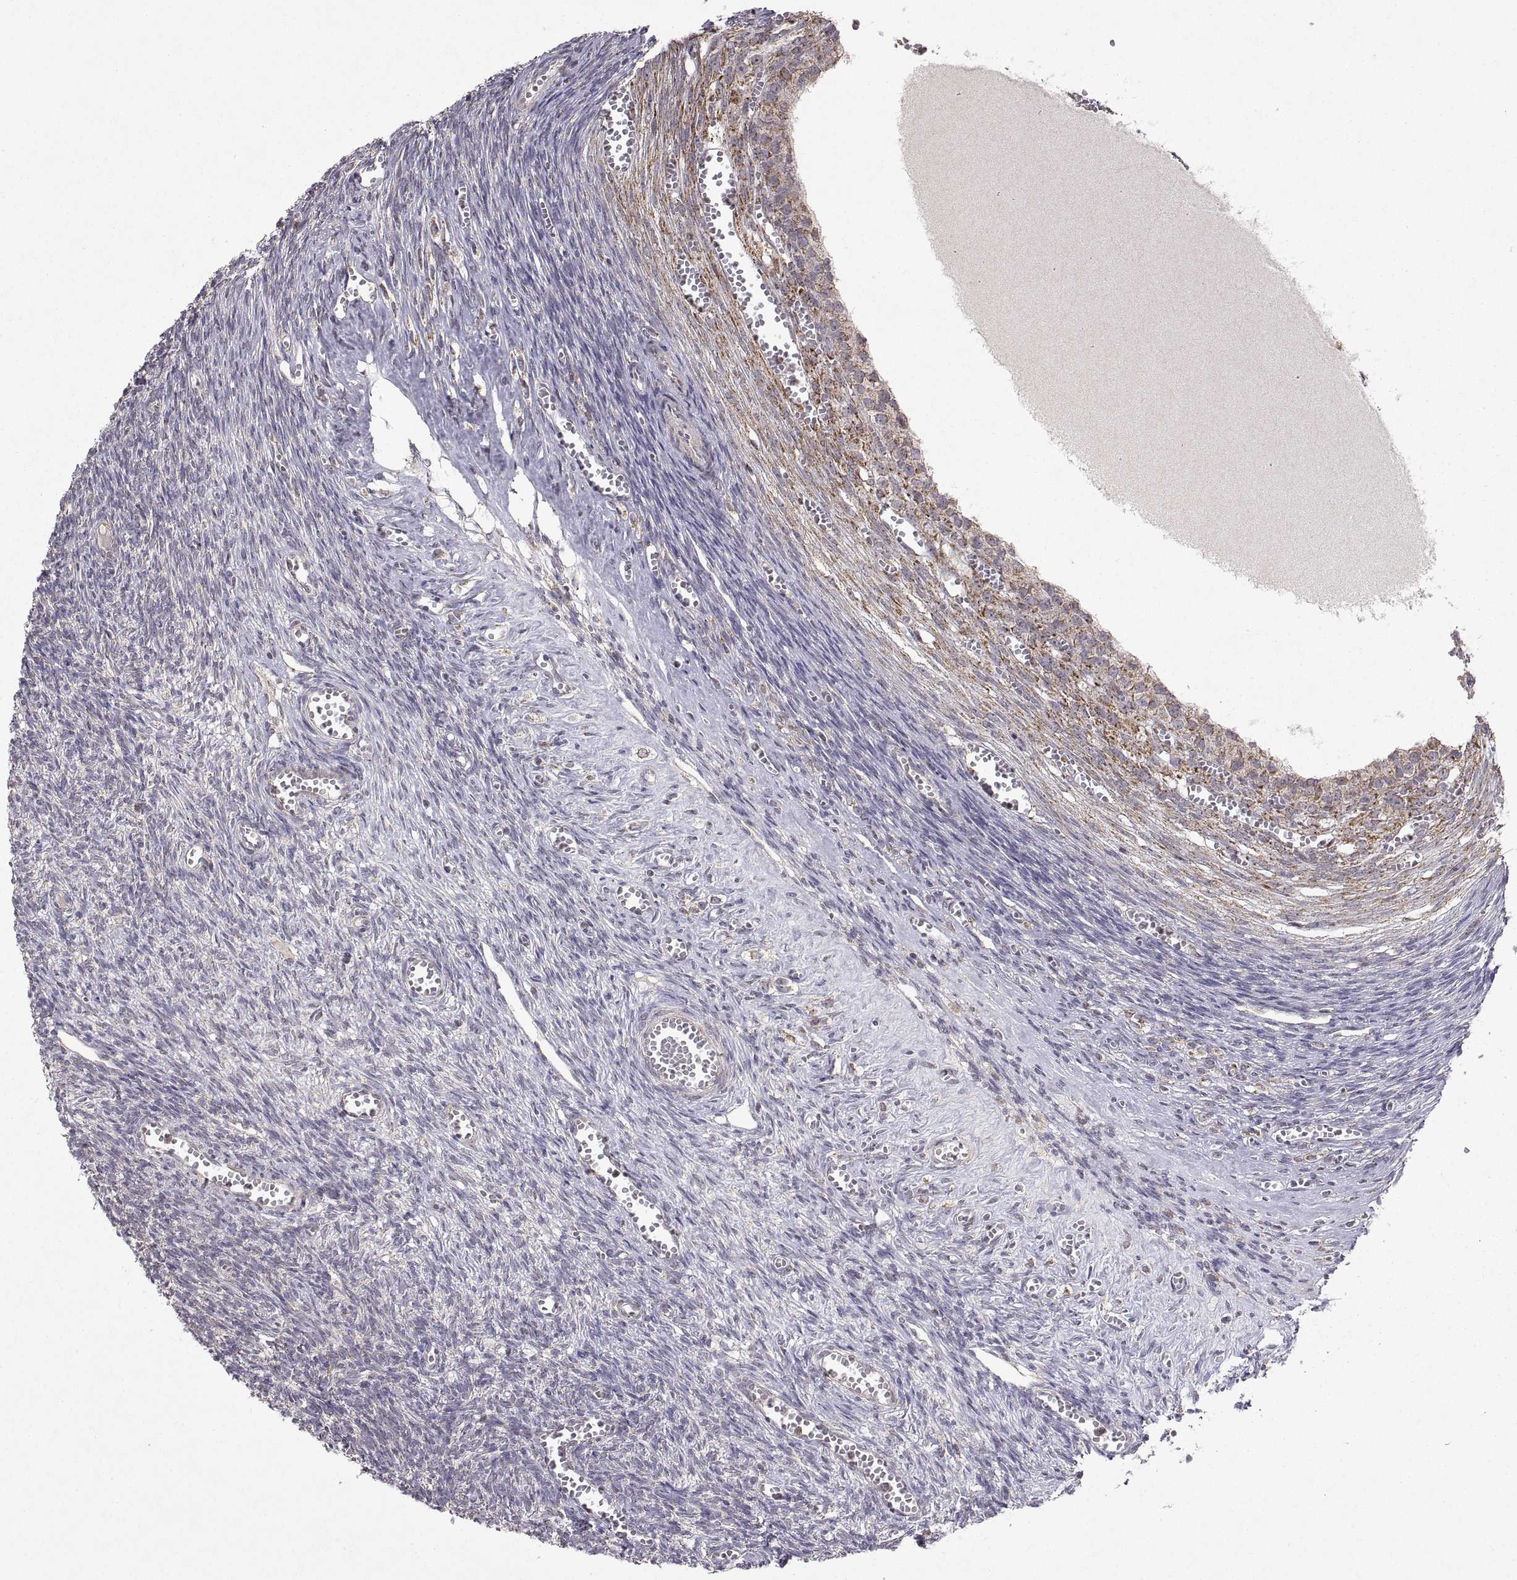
{"staining": {"intensity": "strong", "quantity": "<25%", "location": "cytoplasmic/membranous"}, "tissue": "ovary", "cell_type": "Follicle cells", "image_type": "normal", "snomed": [{"axis": "morphology", "description": "Normal tissue, NOS"}, {"axis": "topography", "description": "Ovary"}], "caption": "A medium amount of strong cytoplasmic/membranous expression is appreciated in approximately <25% of follicle cells in benign ovary. (brown staining indicates protein expression, while blue staining denotes nuclei).", "gene": "MANBAL", "patient": {"sex": "female", "age": 43}}